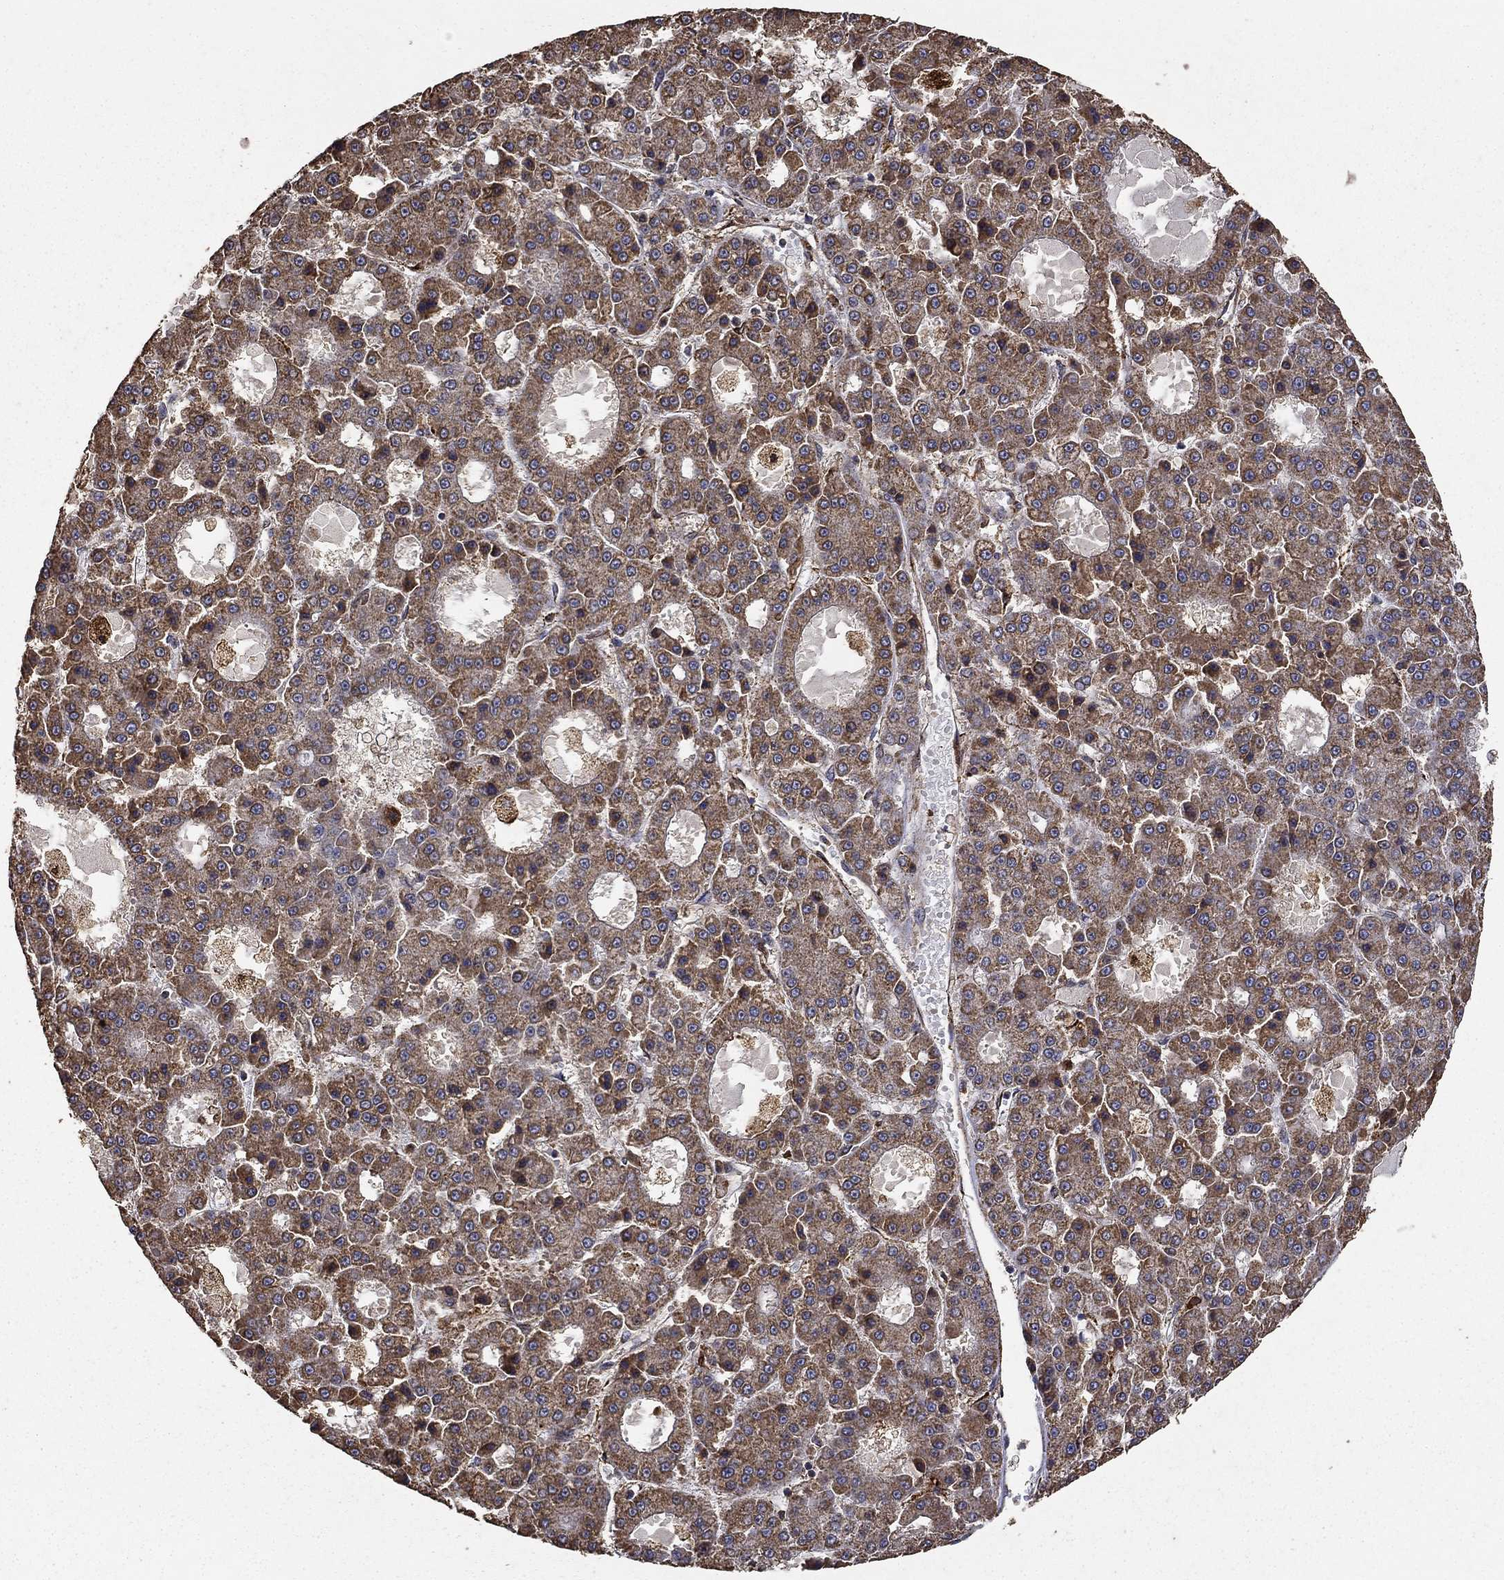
{"staining": {"intensity": "moderate", "quantity": ">75%", "location": "cytoplasmic/membranous"}, "tissue": "liver cancer", "cell_type": "Tumor cells", "image_type": "cancer", "snomed": [{"axis": "morphology", "description": "Carcinoma, Hepatocellular, NOS"}, {"axis": "topography", "description": "Liver"}], "caption": "The image displays a brown stain indicating the presence of a protein in the cytoplasmic/membranous of tumor cells in liver hepatocellular carcinoma.", "gene": "IFRD1", "patient": {"sex": "male", "age": 70}}